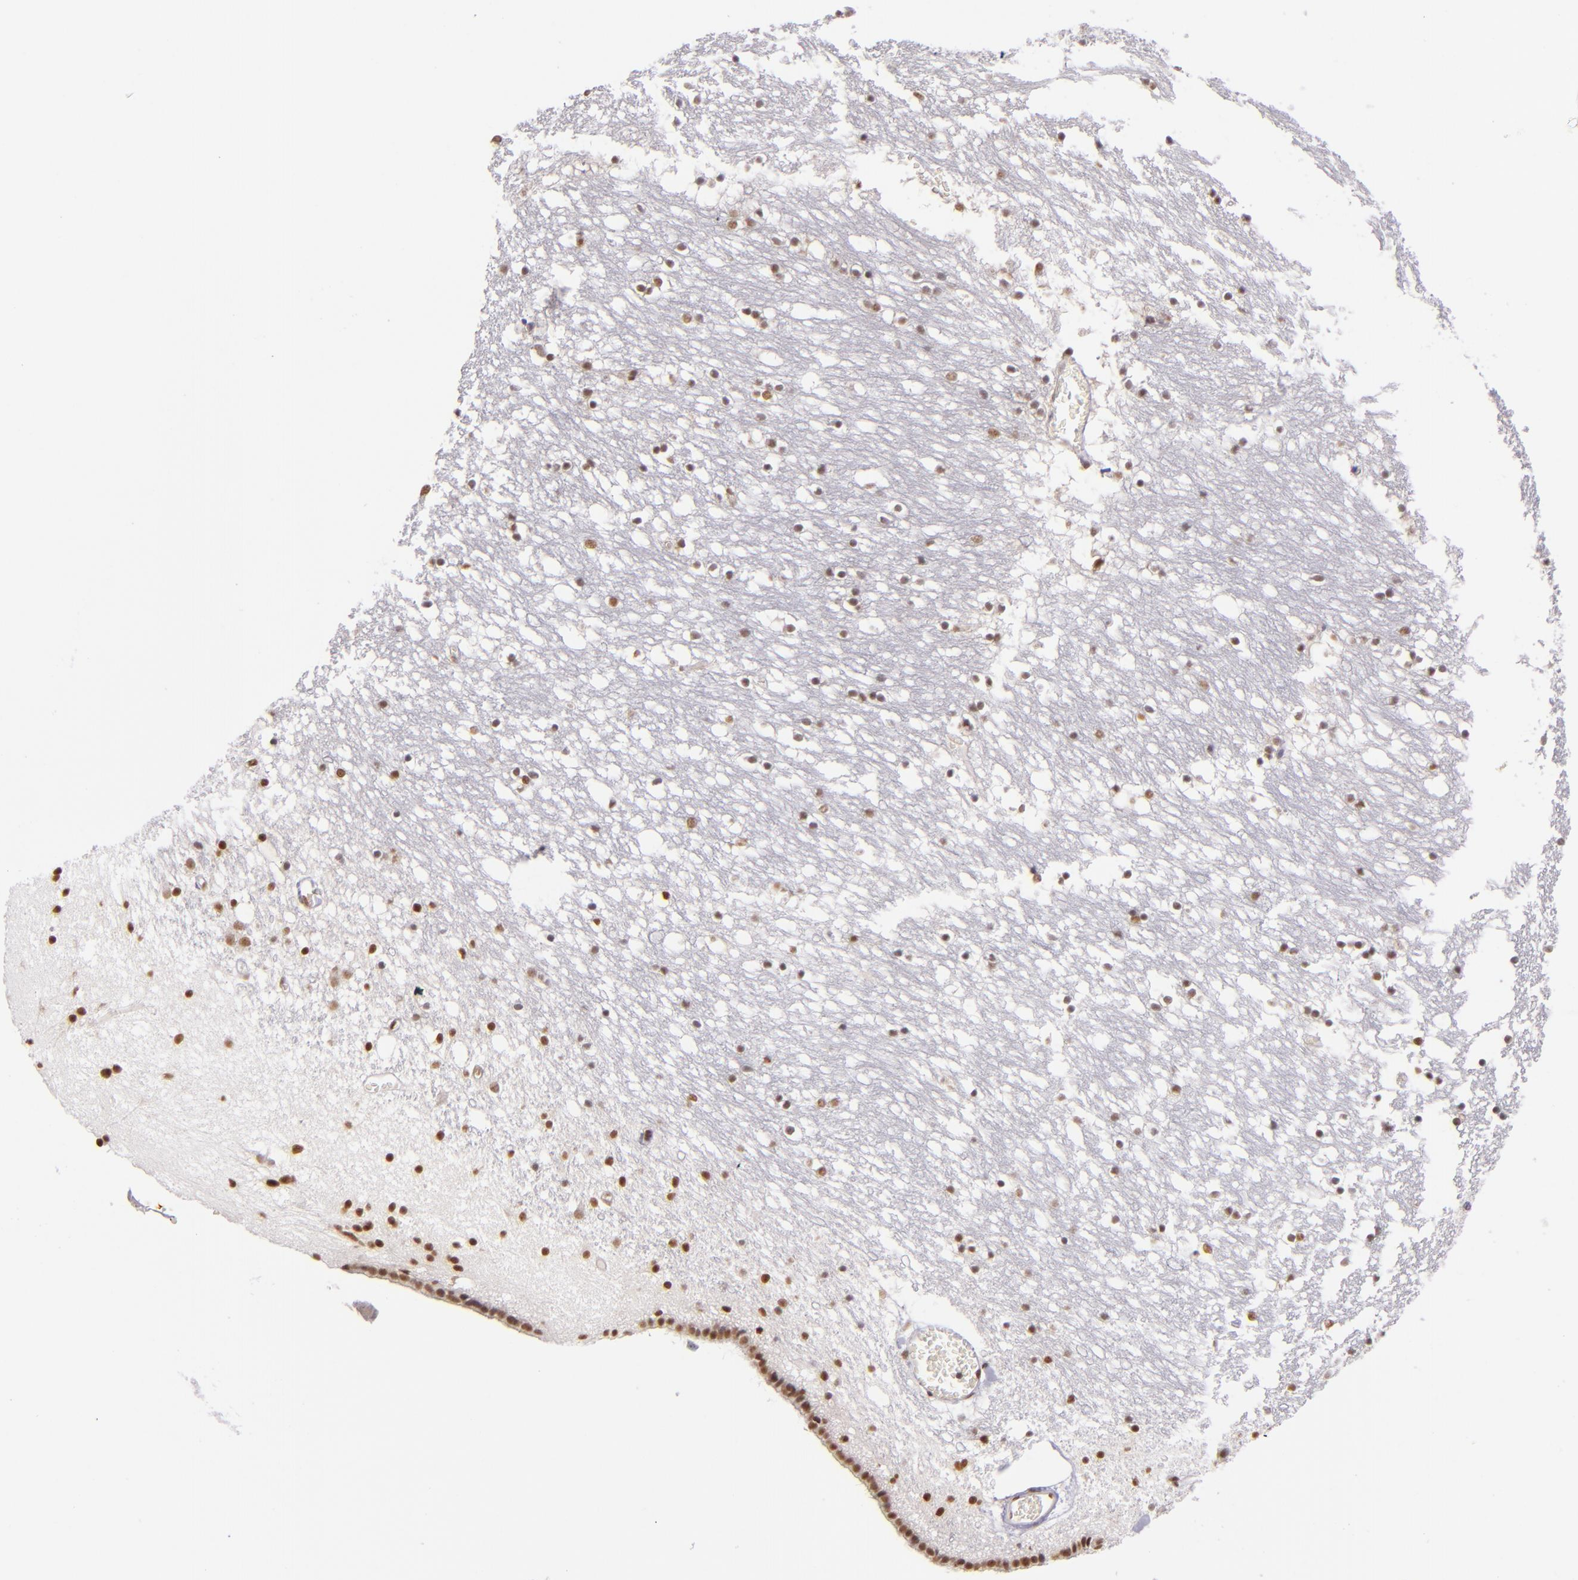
{"staining": {"intensity": "moderate", "quantity": ">75%", "location": "nuclear"}, "tissue": "caudate", "cell_type": "Glial cells", "image_type": "normal", "snomed": [{"axis": "morphology", "description": "Normal tissue, NOS"}, {"axis": "topography", "description": "Lateral ventricle wall"}], "caption": "This is a micrograph of IHC staining of normal caudate, which shows moderate positivity in the nuclear of glial cells.", "gene": "ZNF148", "patient": {"sex": "male", "age": 45}}